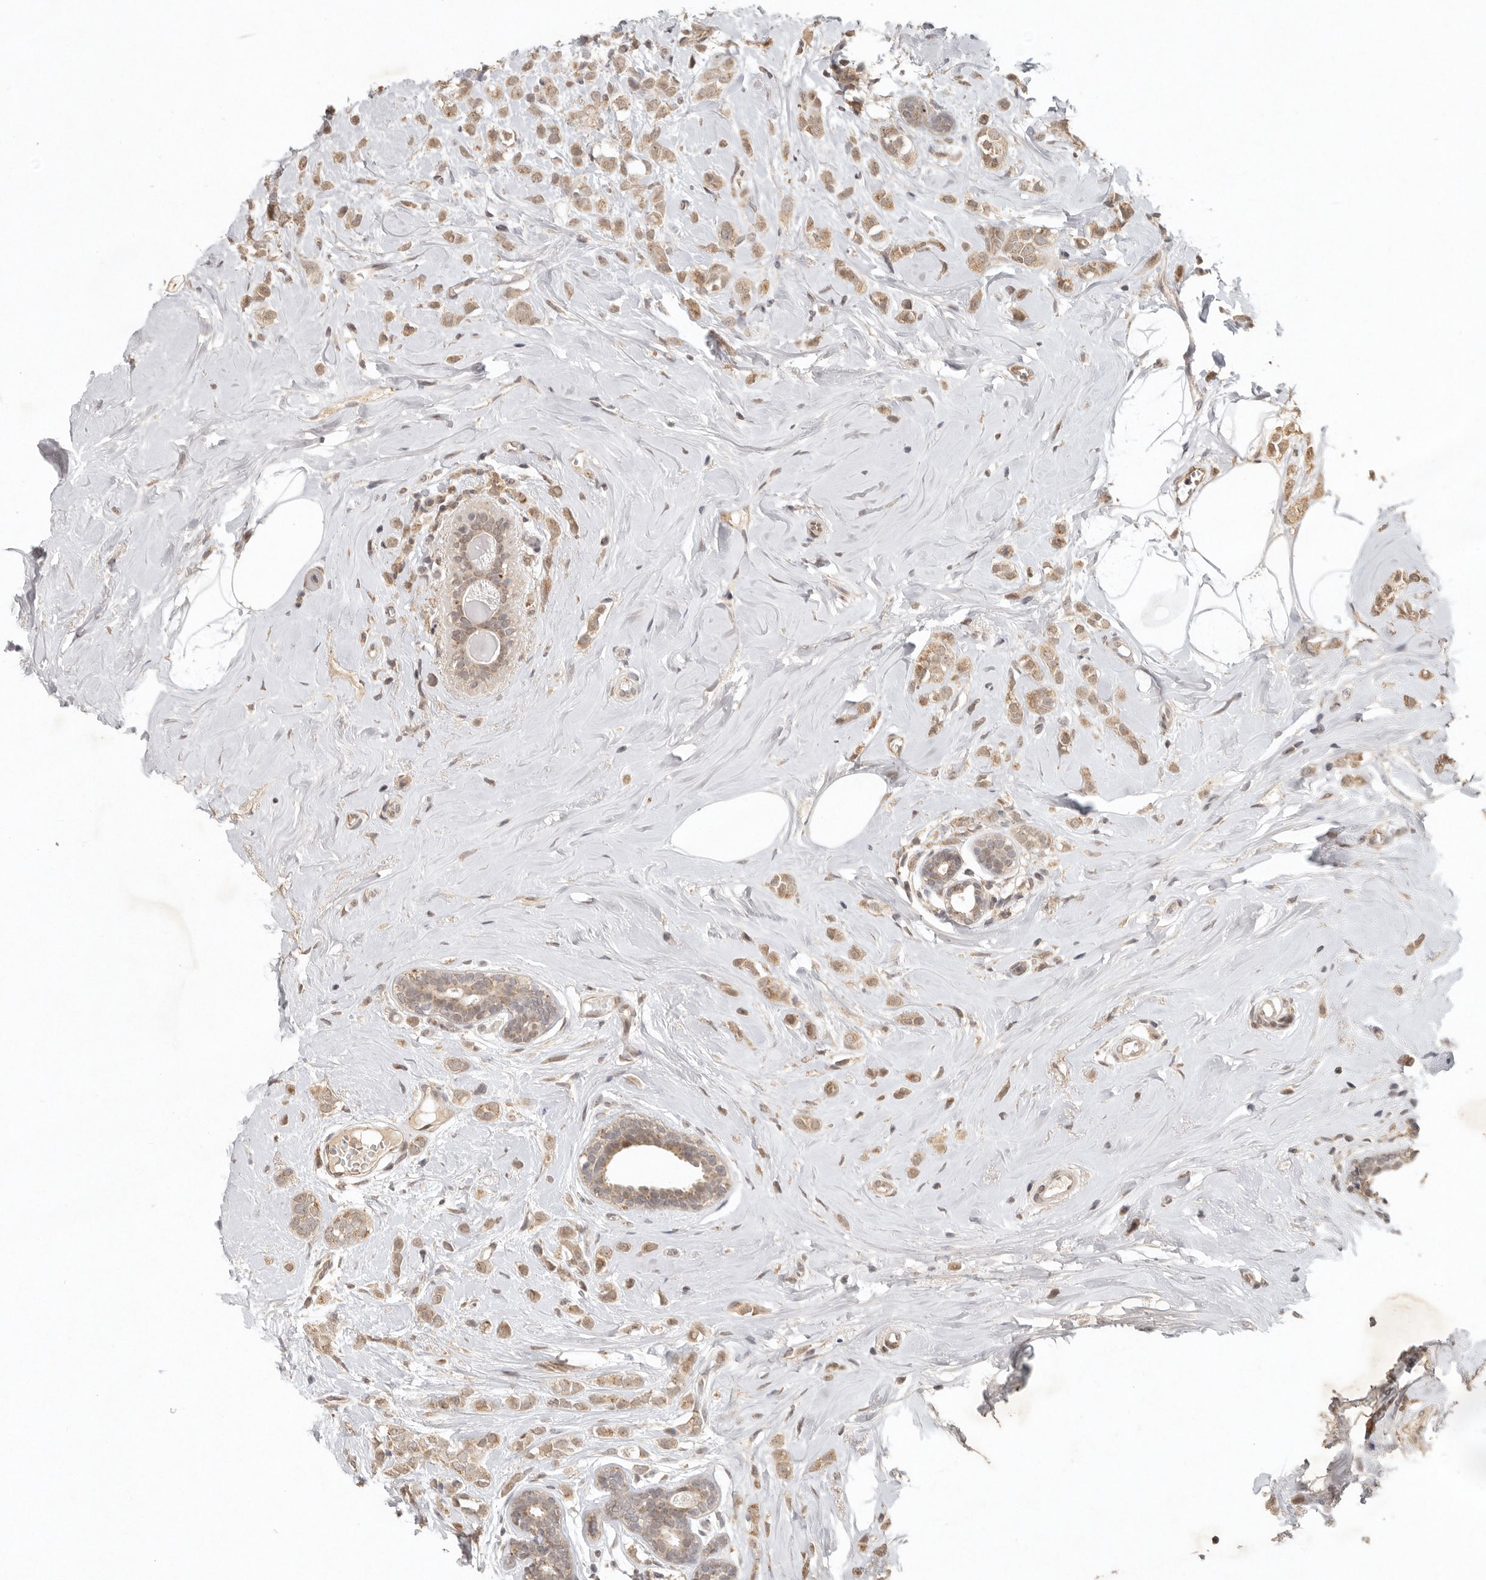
{"staining": {"intensity": "moderate", "quantity": ">75%", "location": "cytoplasmic/membranous"}, "tissue": "breast cancer", "cell_type": "Tumor cells", "image_type": "cancer", "snomed": [{"axis": "morphology", "description": "Lobular carcinoma"}, {"axis": "topography", "description": "Breast"}], "caption": "Protein staining displays moderate cytoplasmic/membranous staining in about >75% of tumor cells in breast cancer (lobular carcinoma).", "gene": "LRRC75A", "patient": {"sex": "female", "age": 47}}